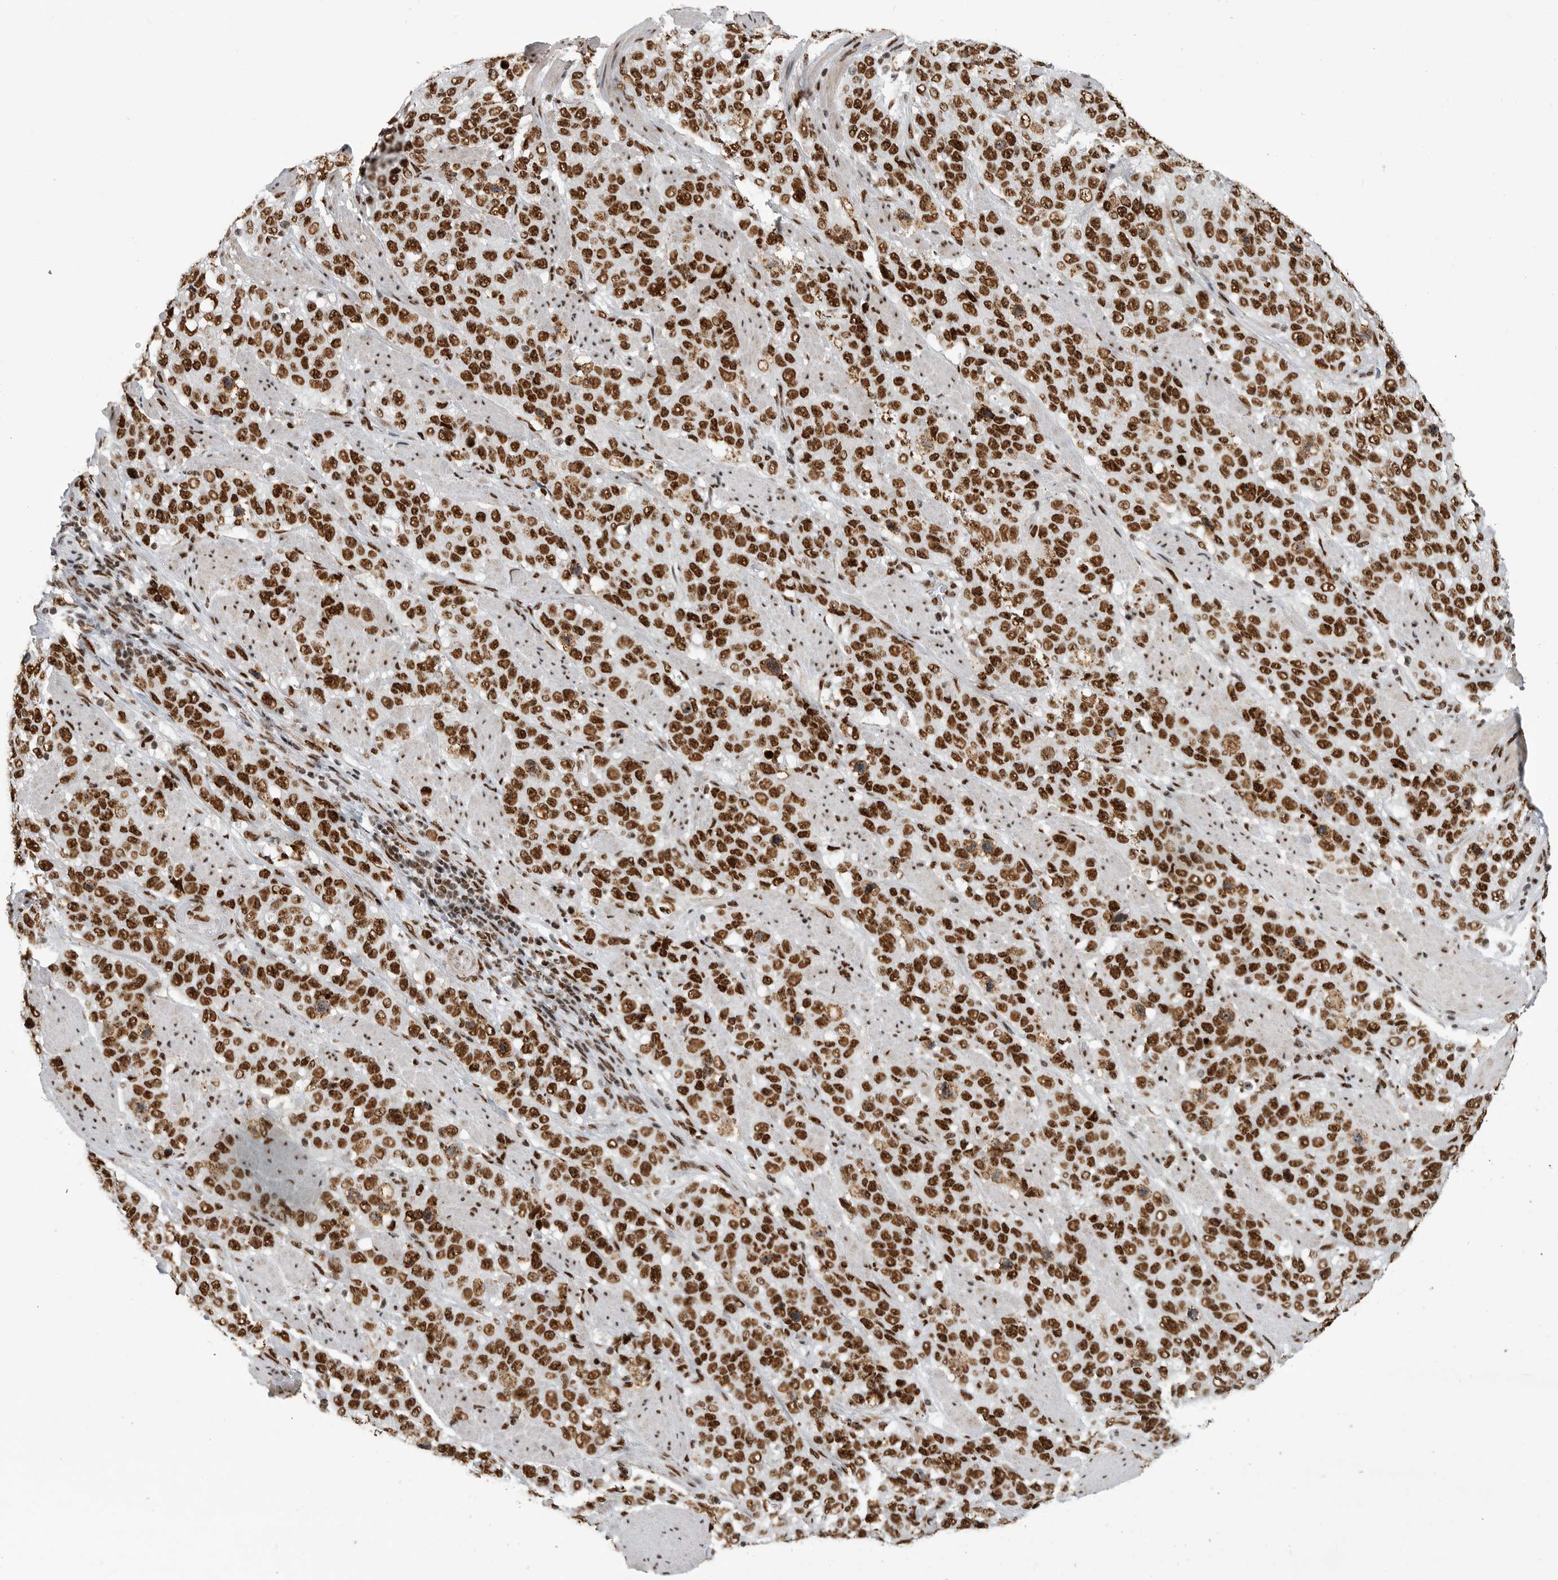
{"staining": {"intensity": "strong", "quantity": ">75%", "location": "nuclear"}, "tissue": "stomach cancer", "cell_type": "Tumor cells", "image_type": "cancer", "snomed": [{"axis": "morphology", "description": "Adenocarcinoma, NOS"}, {"axis": "topography", "description": "Stomach"}], "caption": "There is high levels of strong nuclear positivity in tumor cells of stomach cancer, as demonstrated by immunohistochemical staining (brown color).", "gene": "BCLAF1", "patient": {"sex": "male", "age": 48}}